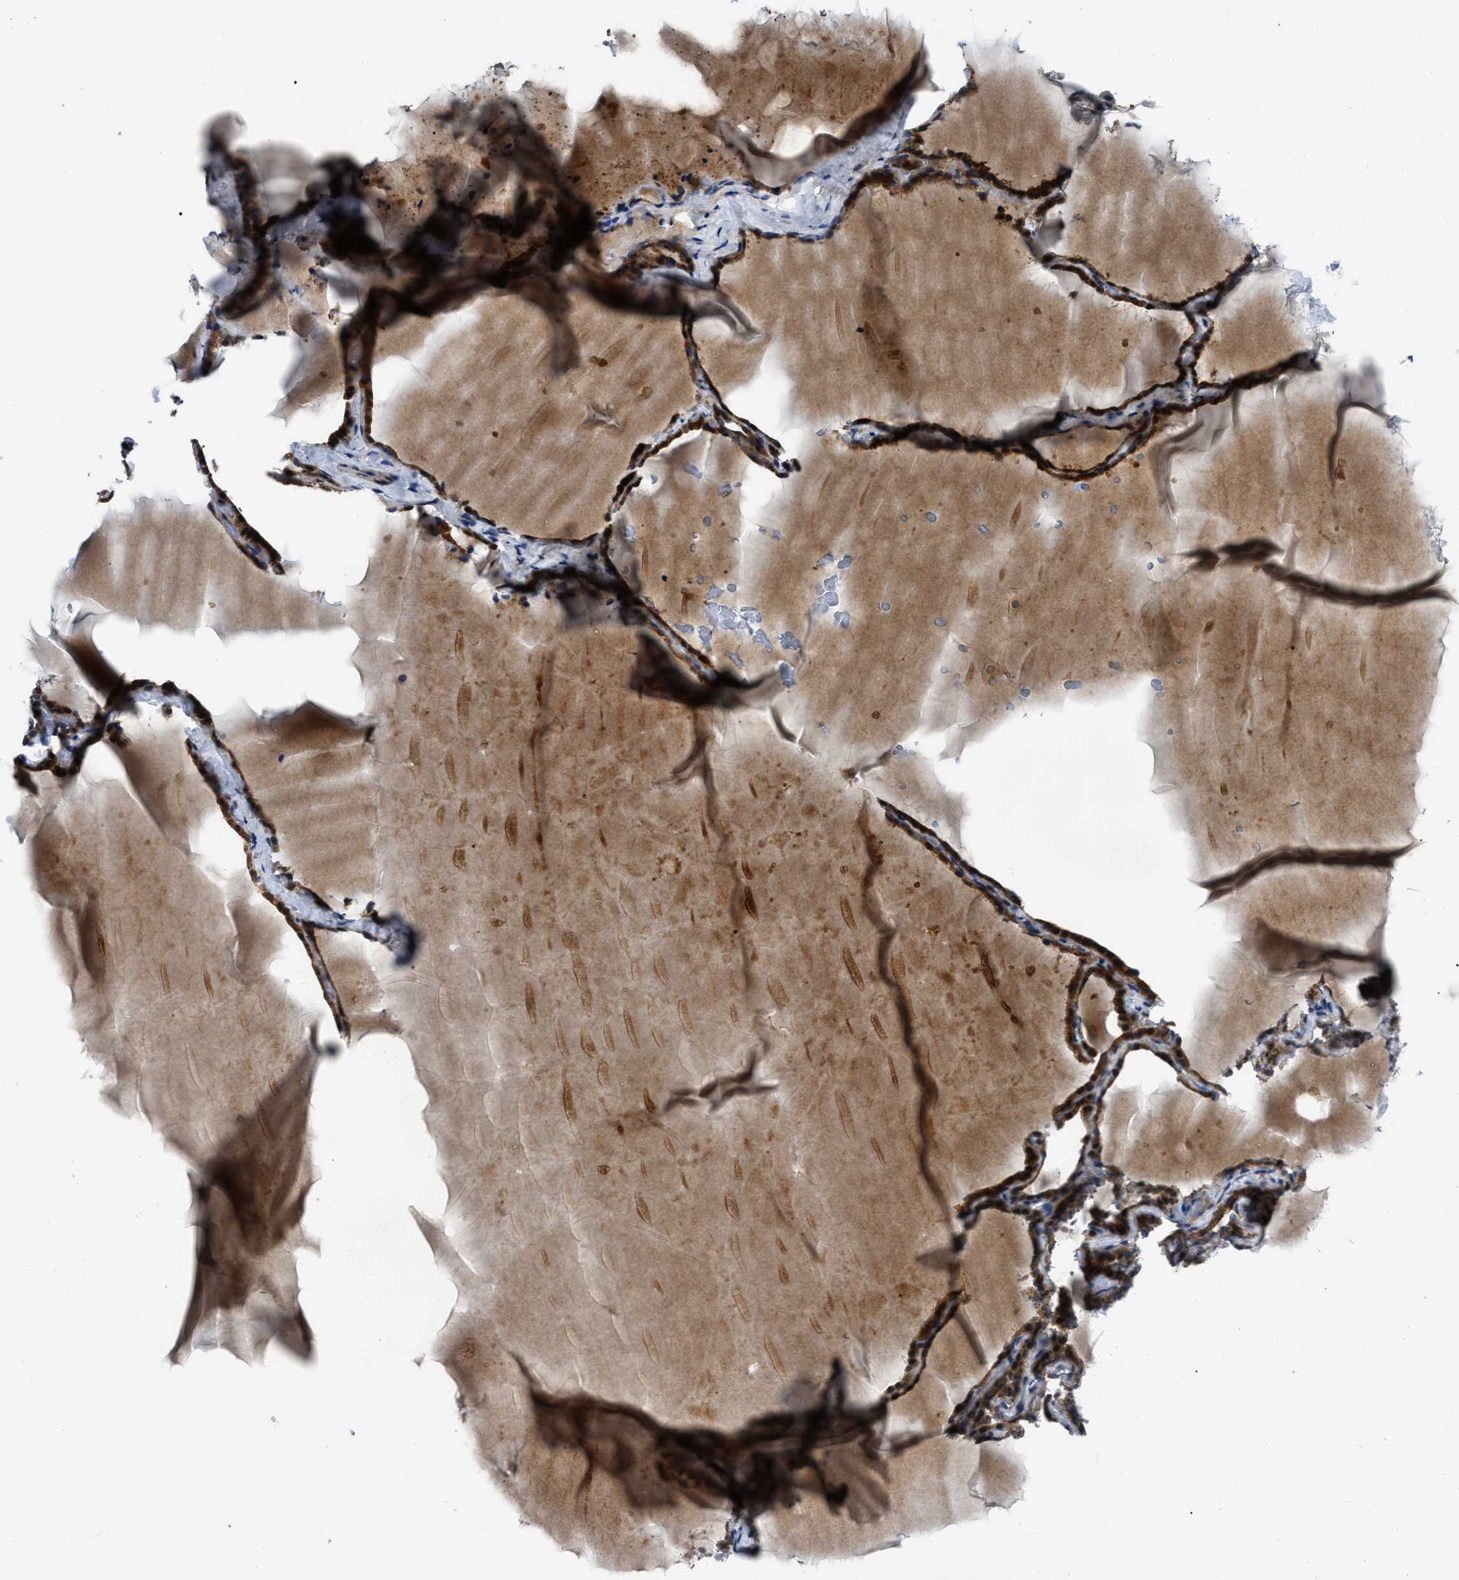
{"staining": {"intensity": "strong", "quantity": ">75%", "location": "cytoplasmic/membranous,nuclear"}, "tissue": "thyroid gland", "cell_type": "Glandular cells", "image_type": "normal", "snomed": [{"axis": "morphology", "description": "Normal tissue, NOS"}, {"axis": "topography", "description": "Thyroid gland"}], "caption": "IHC staining of unremarkable thyroid gland, which exhibits high levels of strong cytoplasmic/membranous,nuclear staining in approximately >75% of glandular cells indicating strong cytoplasmic/membranous,nuclear protein expression. The staining was performed using DAB (3,3'-diaminobenzidine) (brown) for protein detection and nuclei were counterstained in hematoxylin (blue).", "gene": "PPWD1", "patient": {"sex": "female", "age": 28}}